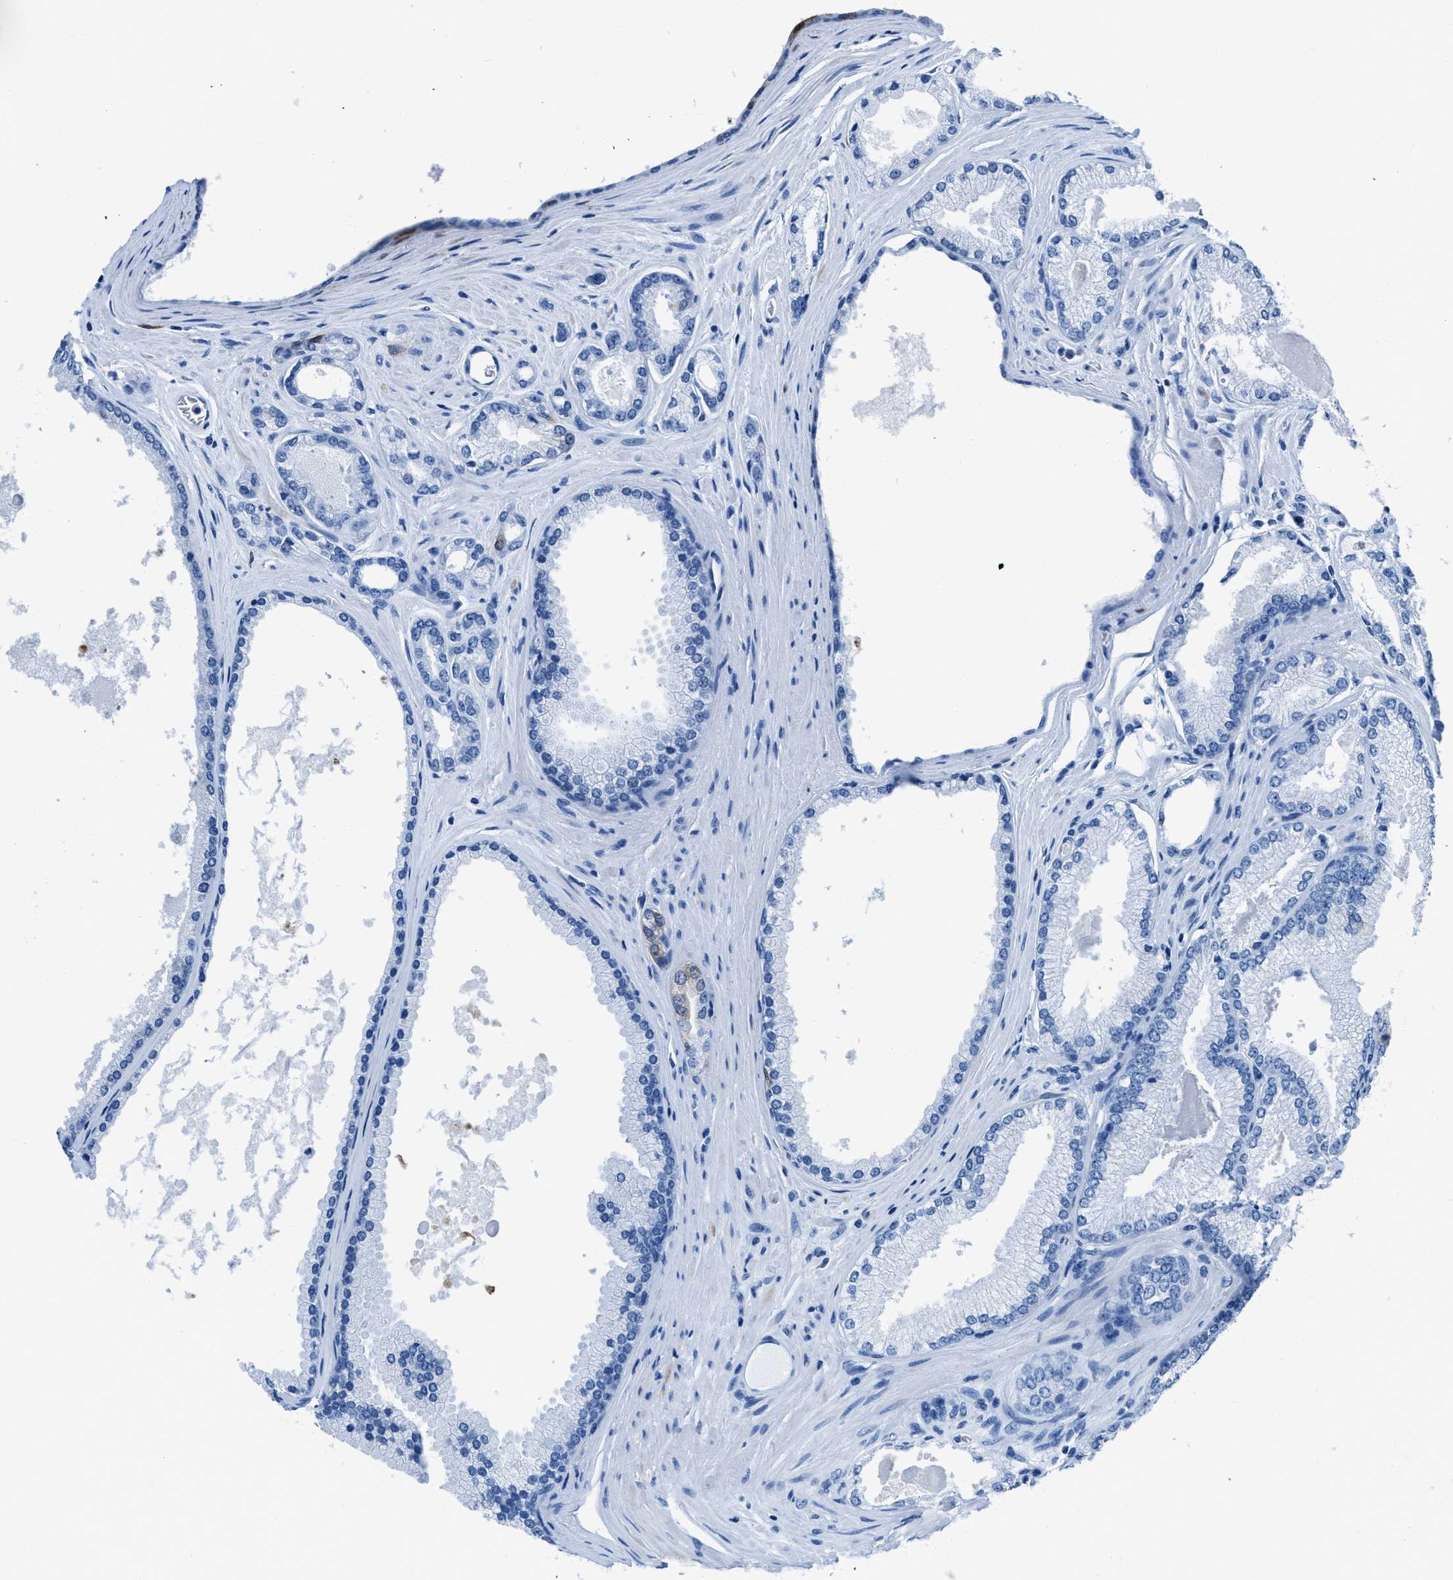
{"staining": {"intensity": "negative", "quantity": "none", "location": "none"}, "tissue": "prostate cancer", "cell_type": "Tumor cells", "image_type": "cancer", "snomed": [{"axis": "morphology", "description": "Adenocarcinoma, High grade"}, {"axis": "topography", "description": "Prostate"}], "caption": "IHC histopathology image of human high-grade adenocarcinoma (prostate) stained for a protein (brown), which shows no staining in tumor cells. (Immunohistochemistry, brightfield microscopy, high magnification).", "gene": "CDKN2A", "patient": {"sex": "male", "age": 71}}